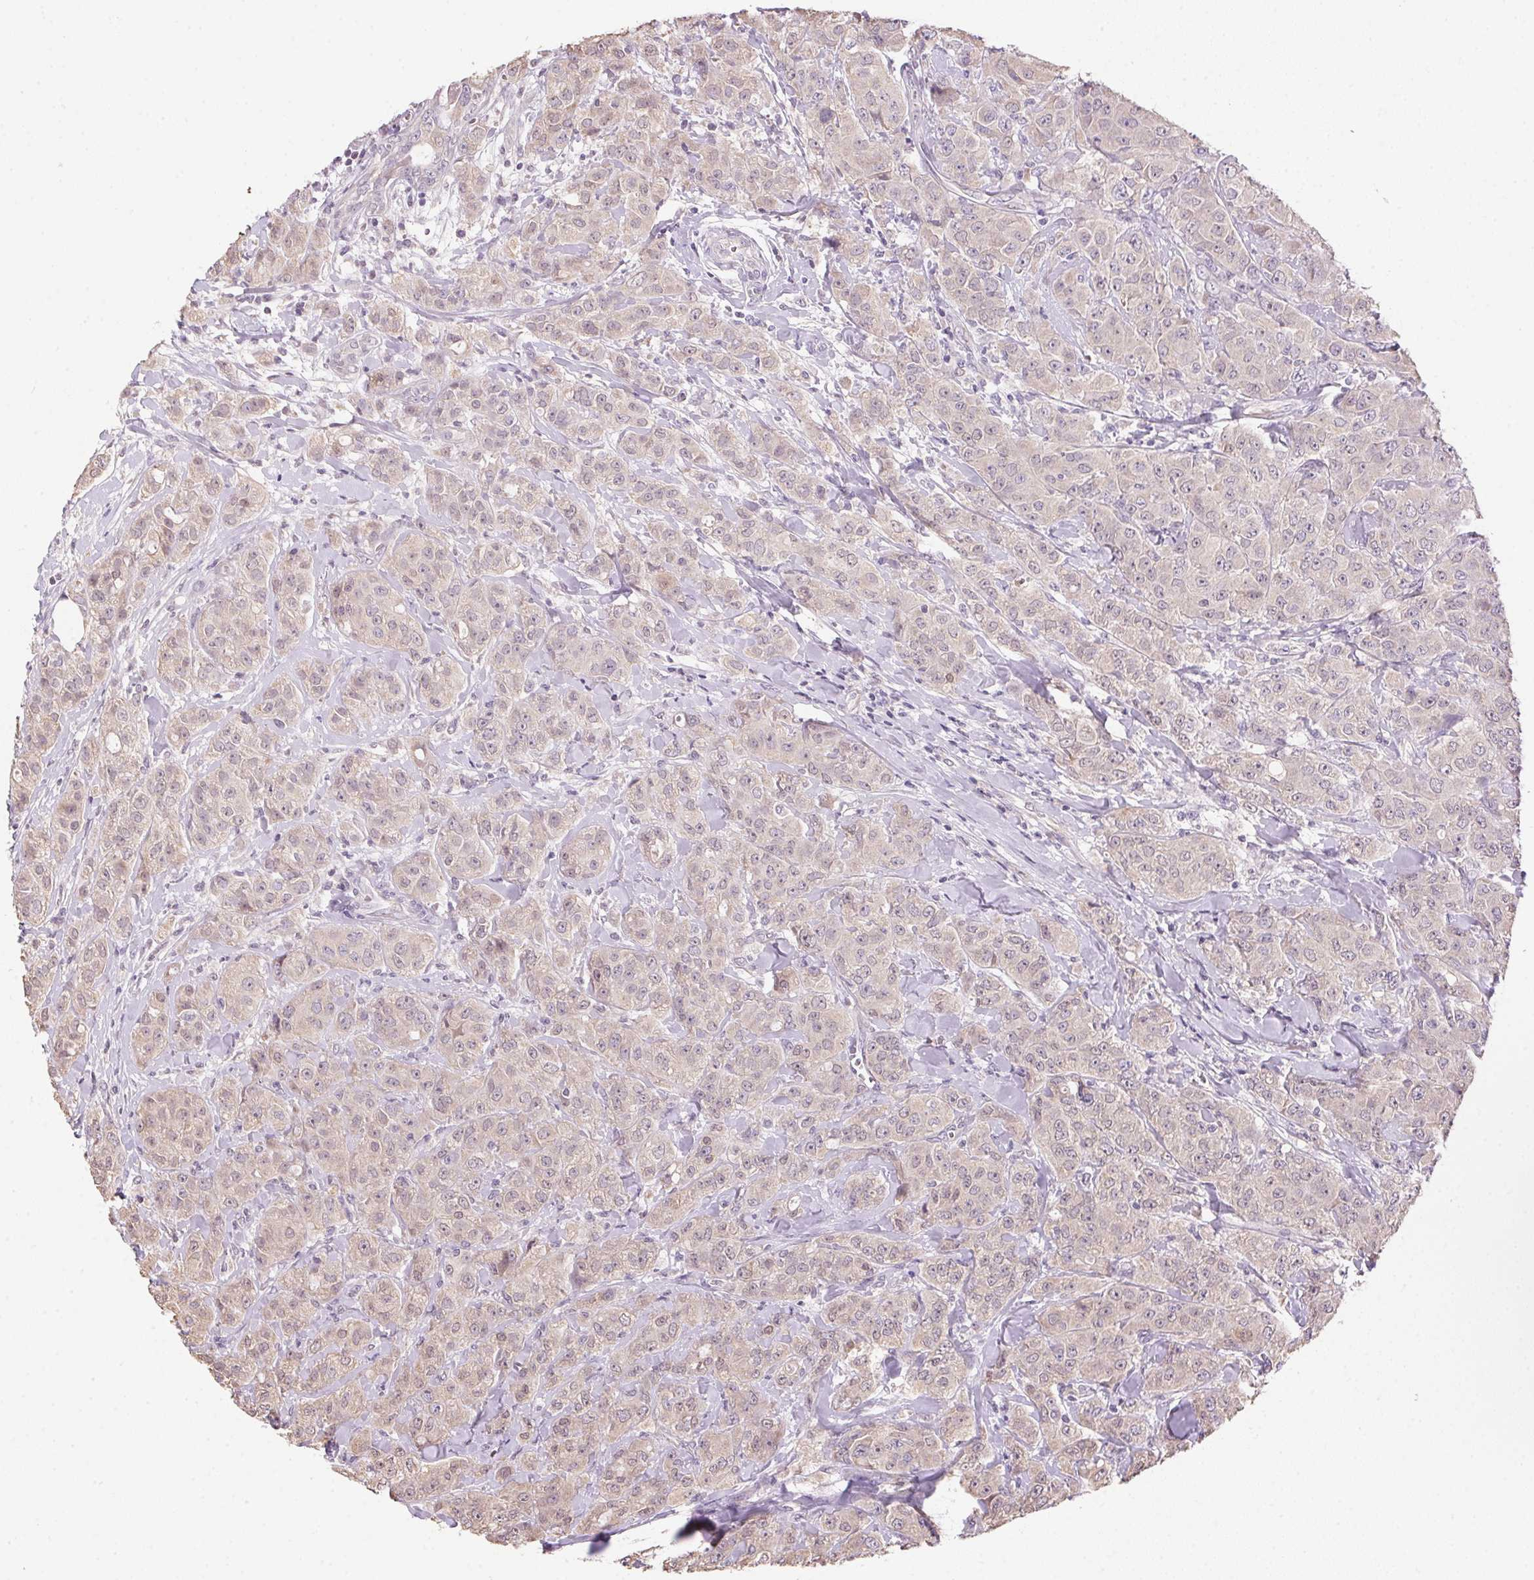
{"staining": {"intensity": "negative", "quantity": "none", "location": "none"}, "tissue": "breast cancer", "cell_type": "Tumor cells", "image_type": "cancer", "snomed": [{"axis": "morphology", "description": "Normal tissue, NOS"}, {"axis": "morphology", "description": "Duct carcinoma"}, {"axis": "topography", "description": "Breast"}], "caption": "High magnification brightfield microscopy of invasive ductal carcinoma (breast) stained with DAB (3,3'-diaminobenzidine) (brown) and counterstained with hematoxylin (blue): tumor cells show no significant expression.", "gene": "ALDH8A1", "patient": {"sex": "female", "age": 43}}